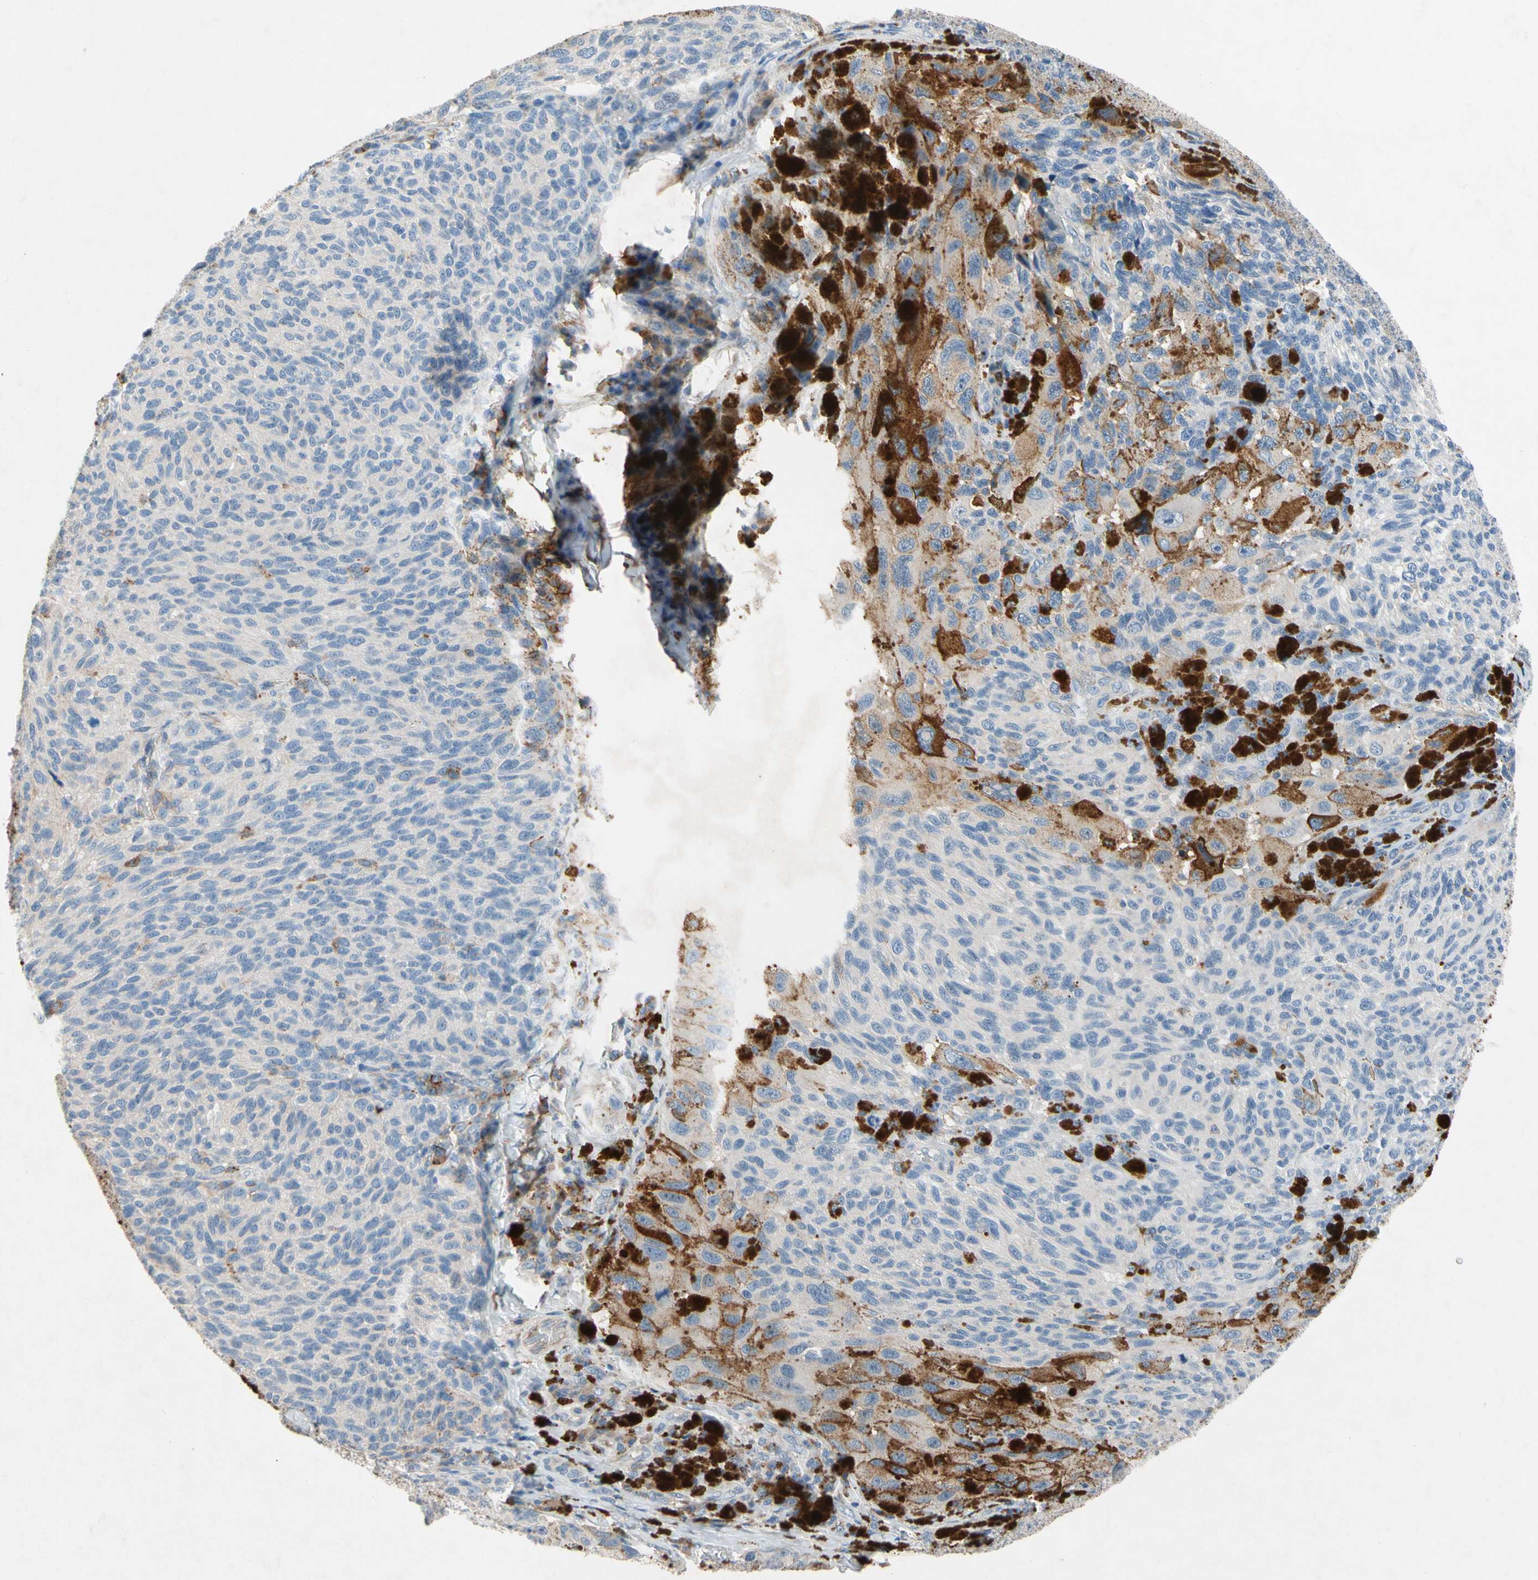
{"staining": {"intensity": "moderate", "quantity": "25%-75%", "location": "cytoplasmic/membranous"}, "tissue": "melanoma", "cell_type": "Tumor cells", "image_type": "cancer", "snomed": [{"axis": "morphology", "description": "Malignant melanoma, NOS"}, {"axis": "topography", "description": "Skin"}], "caption": "Melanoma stained with a protein marker demonstrates moderate staining in tumor cells.", "gene": "NDFIP2", "patient": {"sex": "female", "age": 73}}